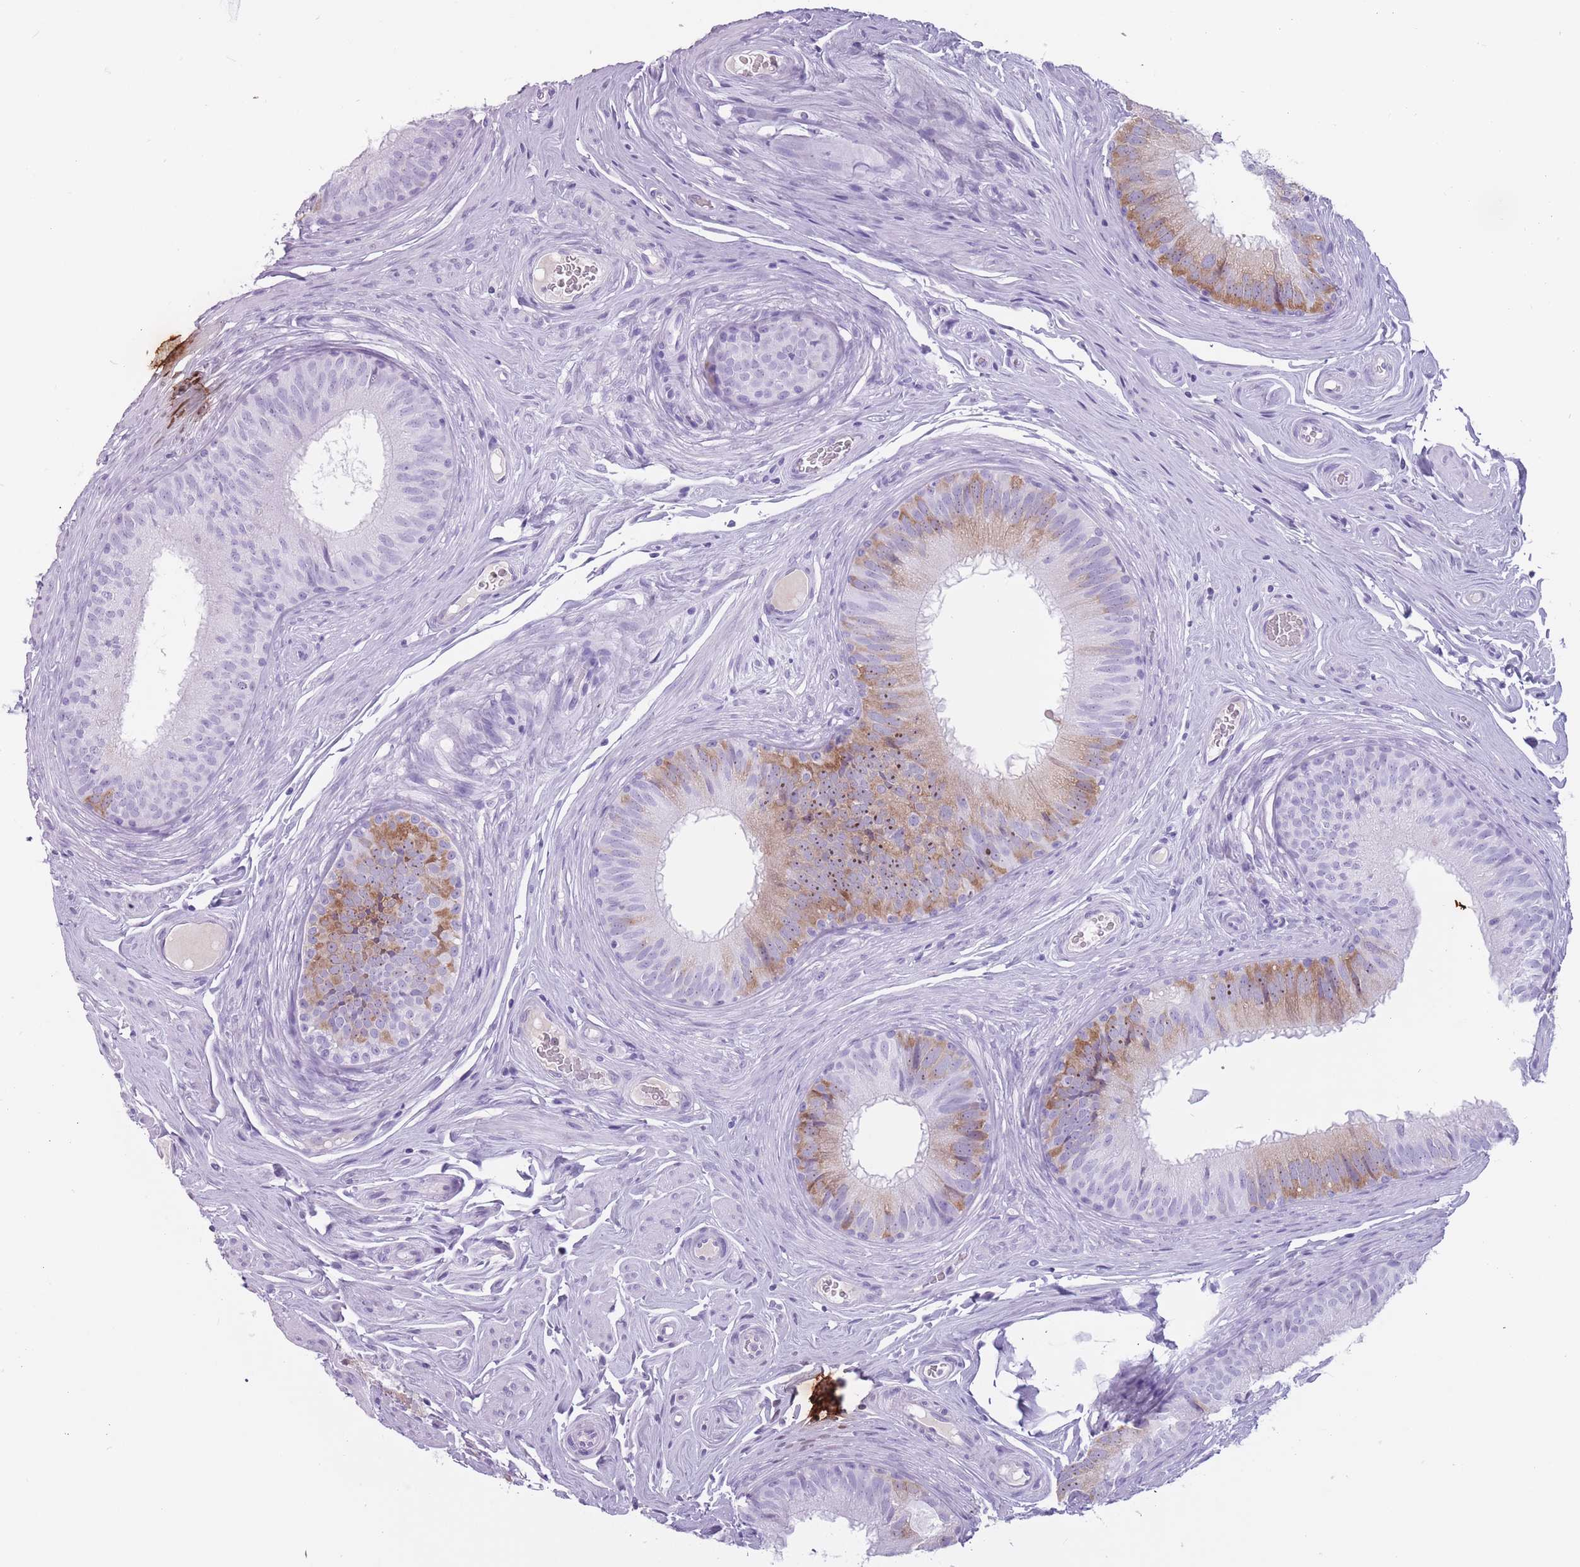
{"staining": {"intensity": "moderate", "quantity": "<25%", "location": "cytoplasmic/membranous,nuclear"}, "tissue": "epididymis", "cell_type": "Glandular cells", "image_type": "normal", "snomed": [{"axis": "morphology", "description": "Normal tissue, NOS"}, {"axis": "topography", "description": "Epididymis, spermatic cord, NOS"}], "caption": "This histopathology image exhibits benign epididymis stained with immunohistochemistry to label a protein in brown. The cytoplasmic/membranous,nuclear of glandular cells show moderate positivity for the protein. Nuclei are counter-stained blue.", "gene": "PNMA3", "patient": {"sex": "male", "age": 25}}